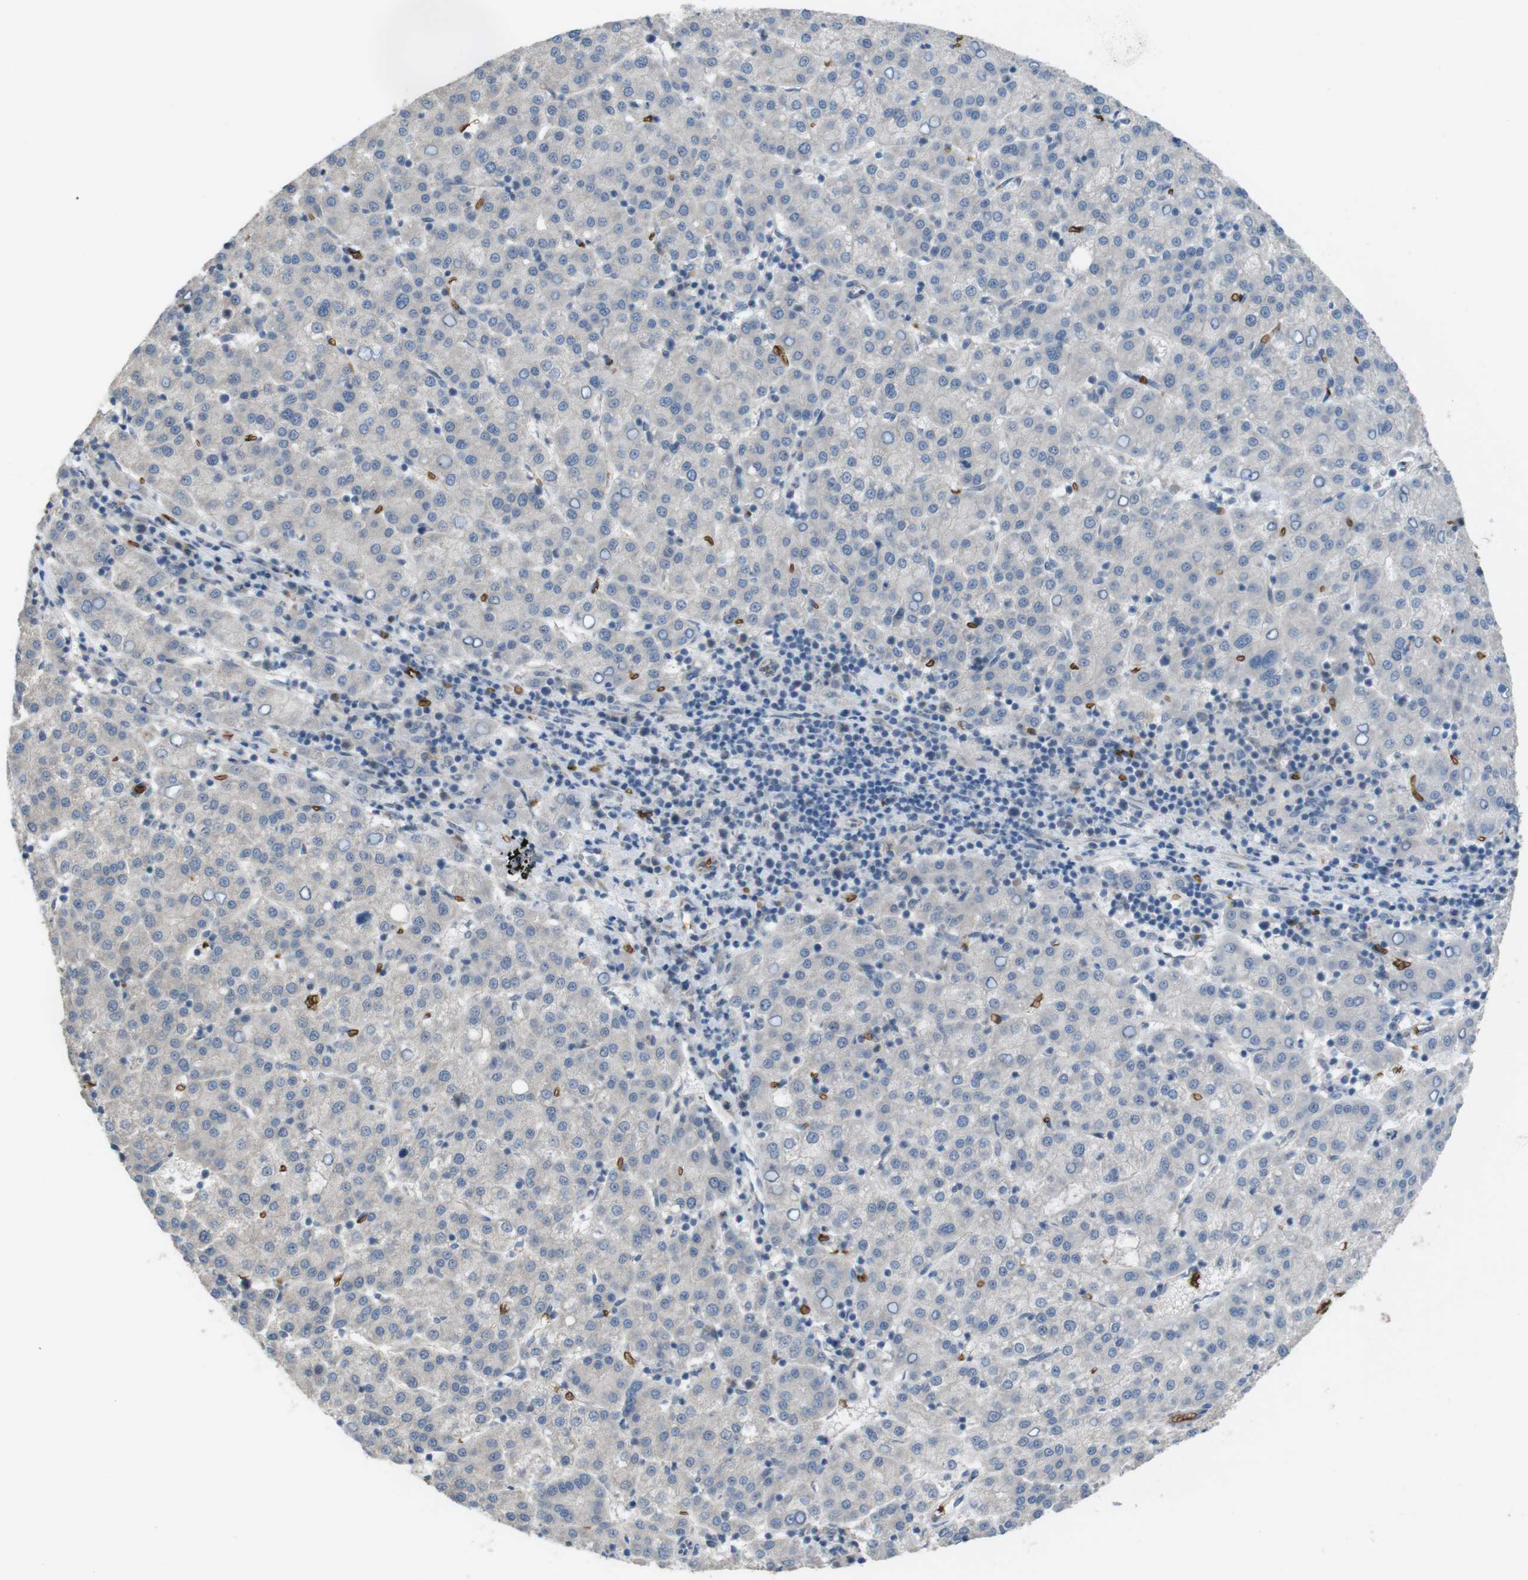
{"staining": {"intensity": "negative", "quantity": "none", "location": "none"}, "tissue": "liver cancer", "cell_type": "Tumor cells", "image_type": "cancer", "snomed": [{"axis": "morphology", "description": "Carcinoma, Hepatocellular, NOS"}, {"axis": "topography", "description": "Liver"}], "caption": "DAB immunohistochemical staining of hepatocellular carcinoma (liver) reveals no significant staining in tumor cells.", "gene": "GYPA", "patient": {"sex": "female", "age": 58}}